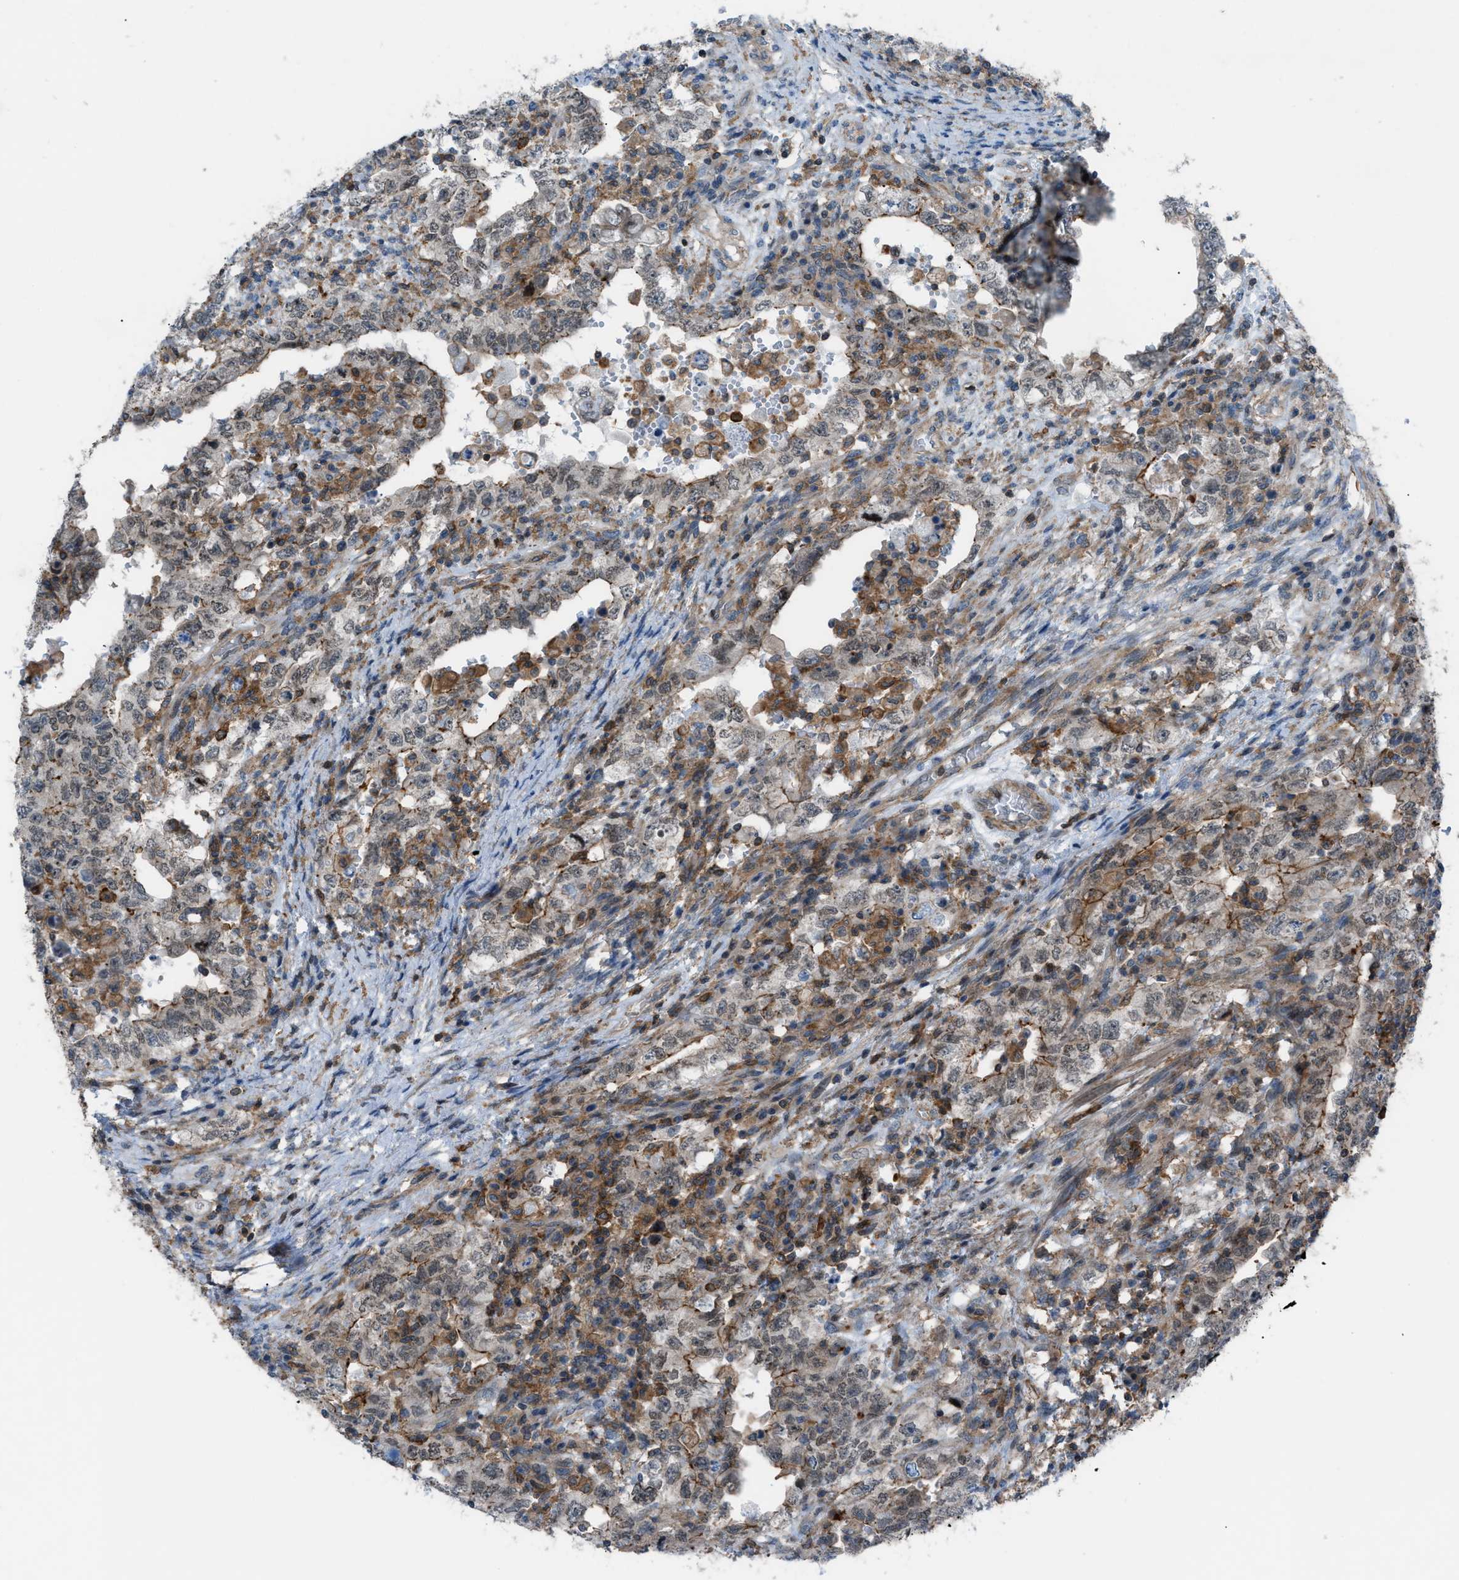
{"staining": {"intensity": "moderate", "quantity": "<25%", "location": "cytoplasmic/membranous"}, "tissue": "testis cancer", "cell_type": "Tumor cells", "image_type": "cancer", "snomed": [{"axis": "morphology", "description": "Carcinoma, Embryonal, NOS"}, {"axis": "topography", "description": "Testis"}], "caption": "High-power microscopy captured an immunohistochemistry (IHC) histopathology image of embryonal carcinoma (testis), revealing moderate cytoplasmic/membranous staining in approximately <25% of tumor cells. The protein is shown in brown color, while the nuclei are stained blue.", "gene": "DYRK1A", "patient": {"sex": "male", "age": 26}}